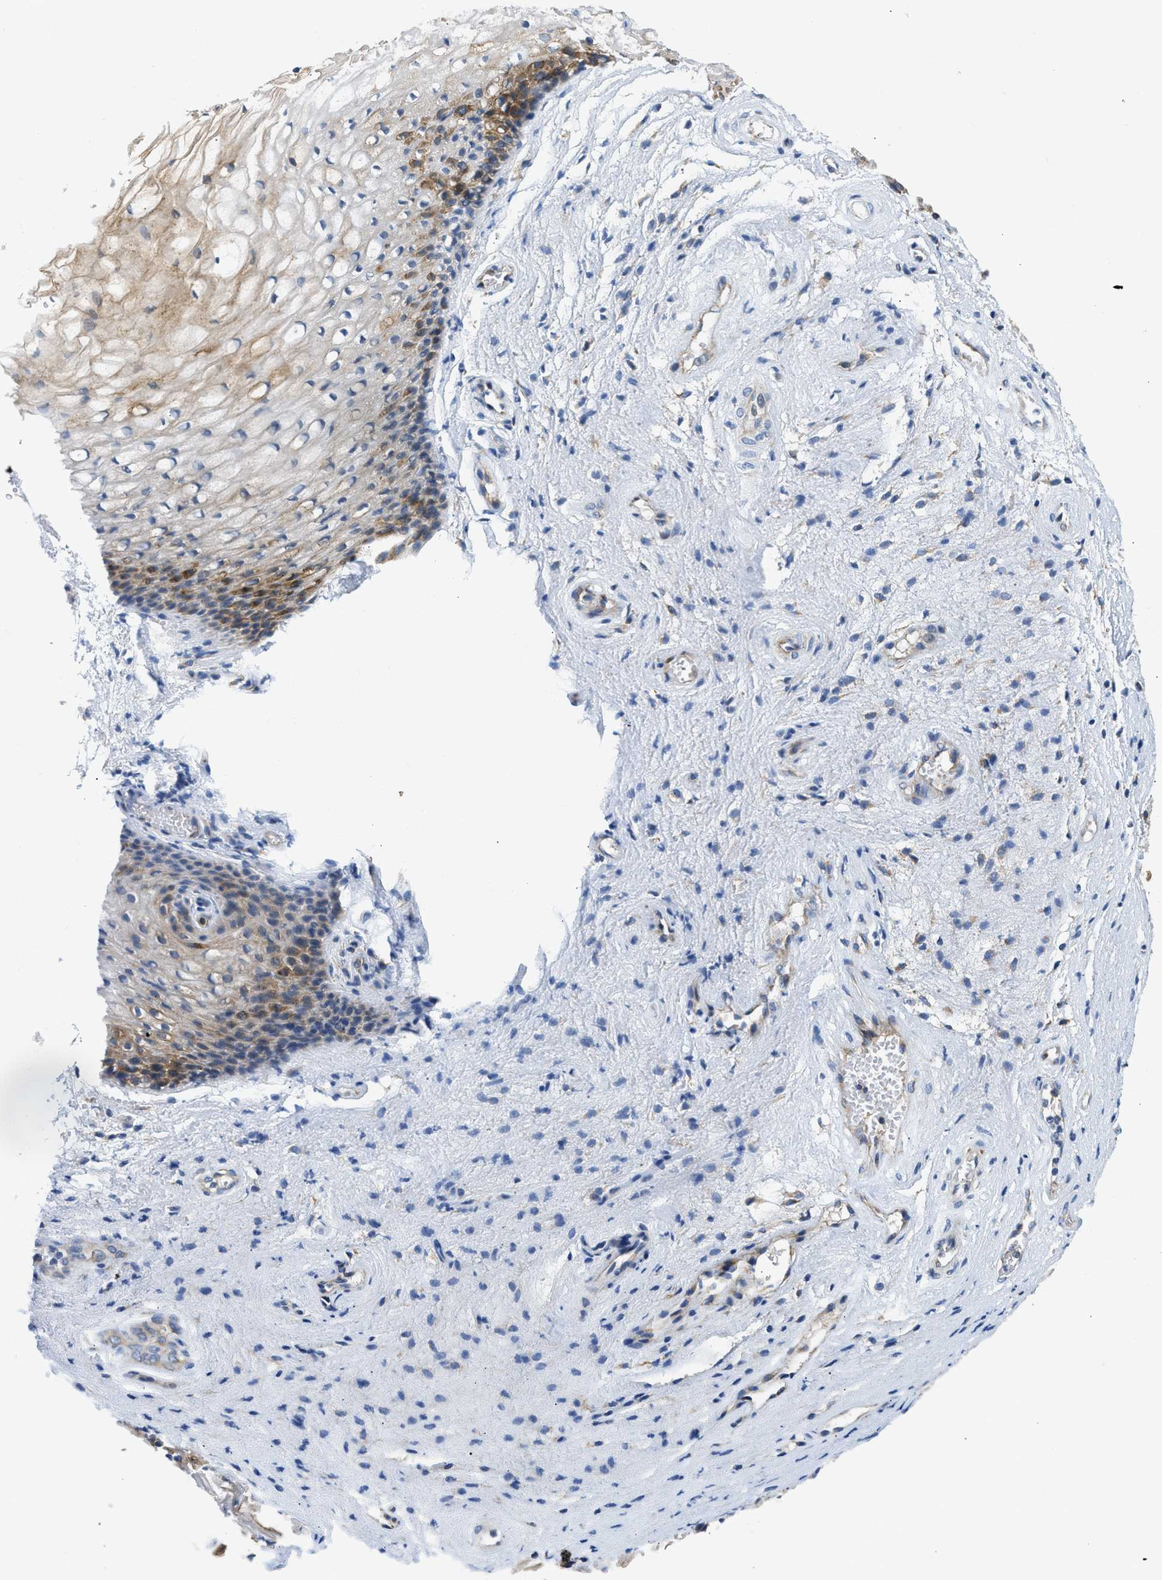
{"staining": {"intensity": "moderate", "quantity": "25%-75%", "location": "cytoplasmic/membranous"}, "tissue": "vagina", "cell_type": "Squamous epithelial cells", "image_type": "normal", "snomed": [{"axis": "morphology", "description": "Normal tissue, NOS"}, {"axis": "topography", "description": "Vagina"}], "caption": "Protein expression analysis of benign human vagina reveals moderate cytoplasmic/membranous expression in about 25%-75% of squamous epithelial cells.", "gene": "CAMKK2", "patient": {"sex": "female", "age": 34}}